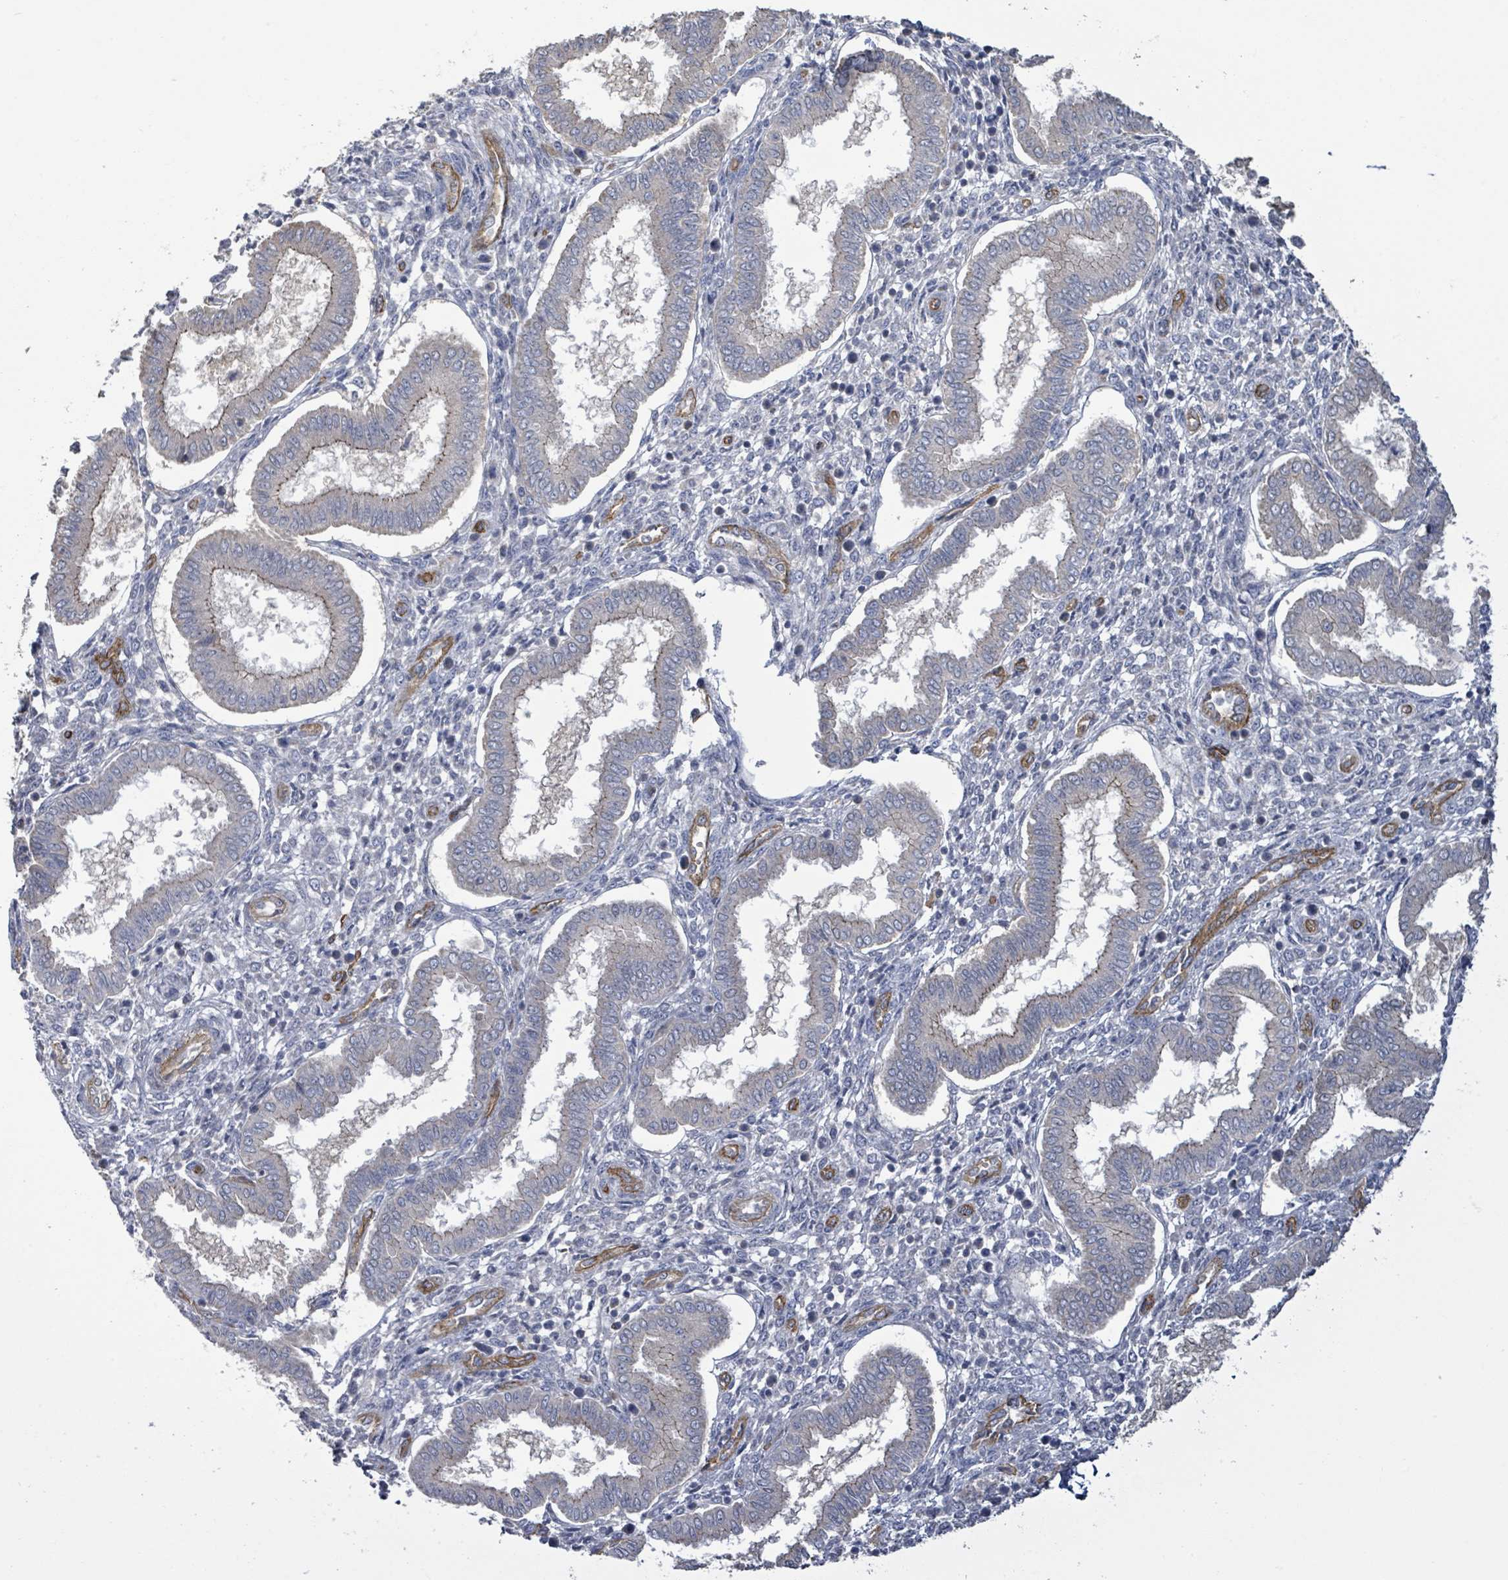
{"staining": {"intensity": "negative", "quantity": "none", "location": "none"}, "tissue": "endometrium", "cell_type": "Cells in endometrial stroma", "image_type": "normal", "snomed": [{"axis": "morphology", "description": "Normal tissue, NOS"}, {"axis": "topography", "description": "Endometrium"}], "caption": "Cells in endometrial stroma show no significant staining in benign endometrium.", "gene": "KANK3", "patient": {"sex": "female", "age": 24}}